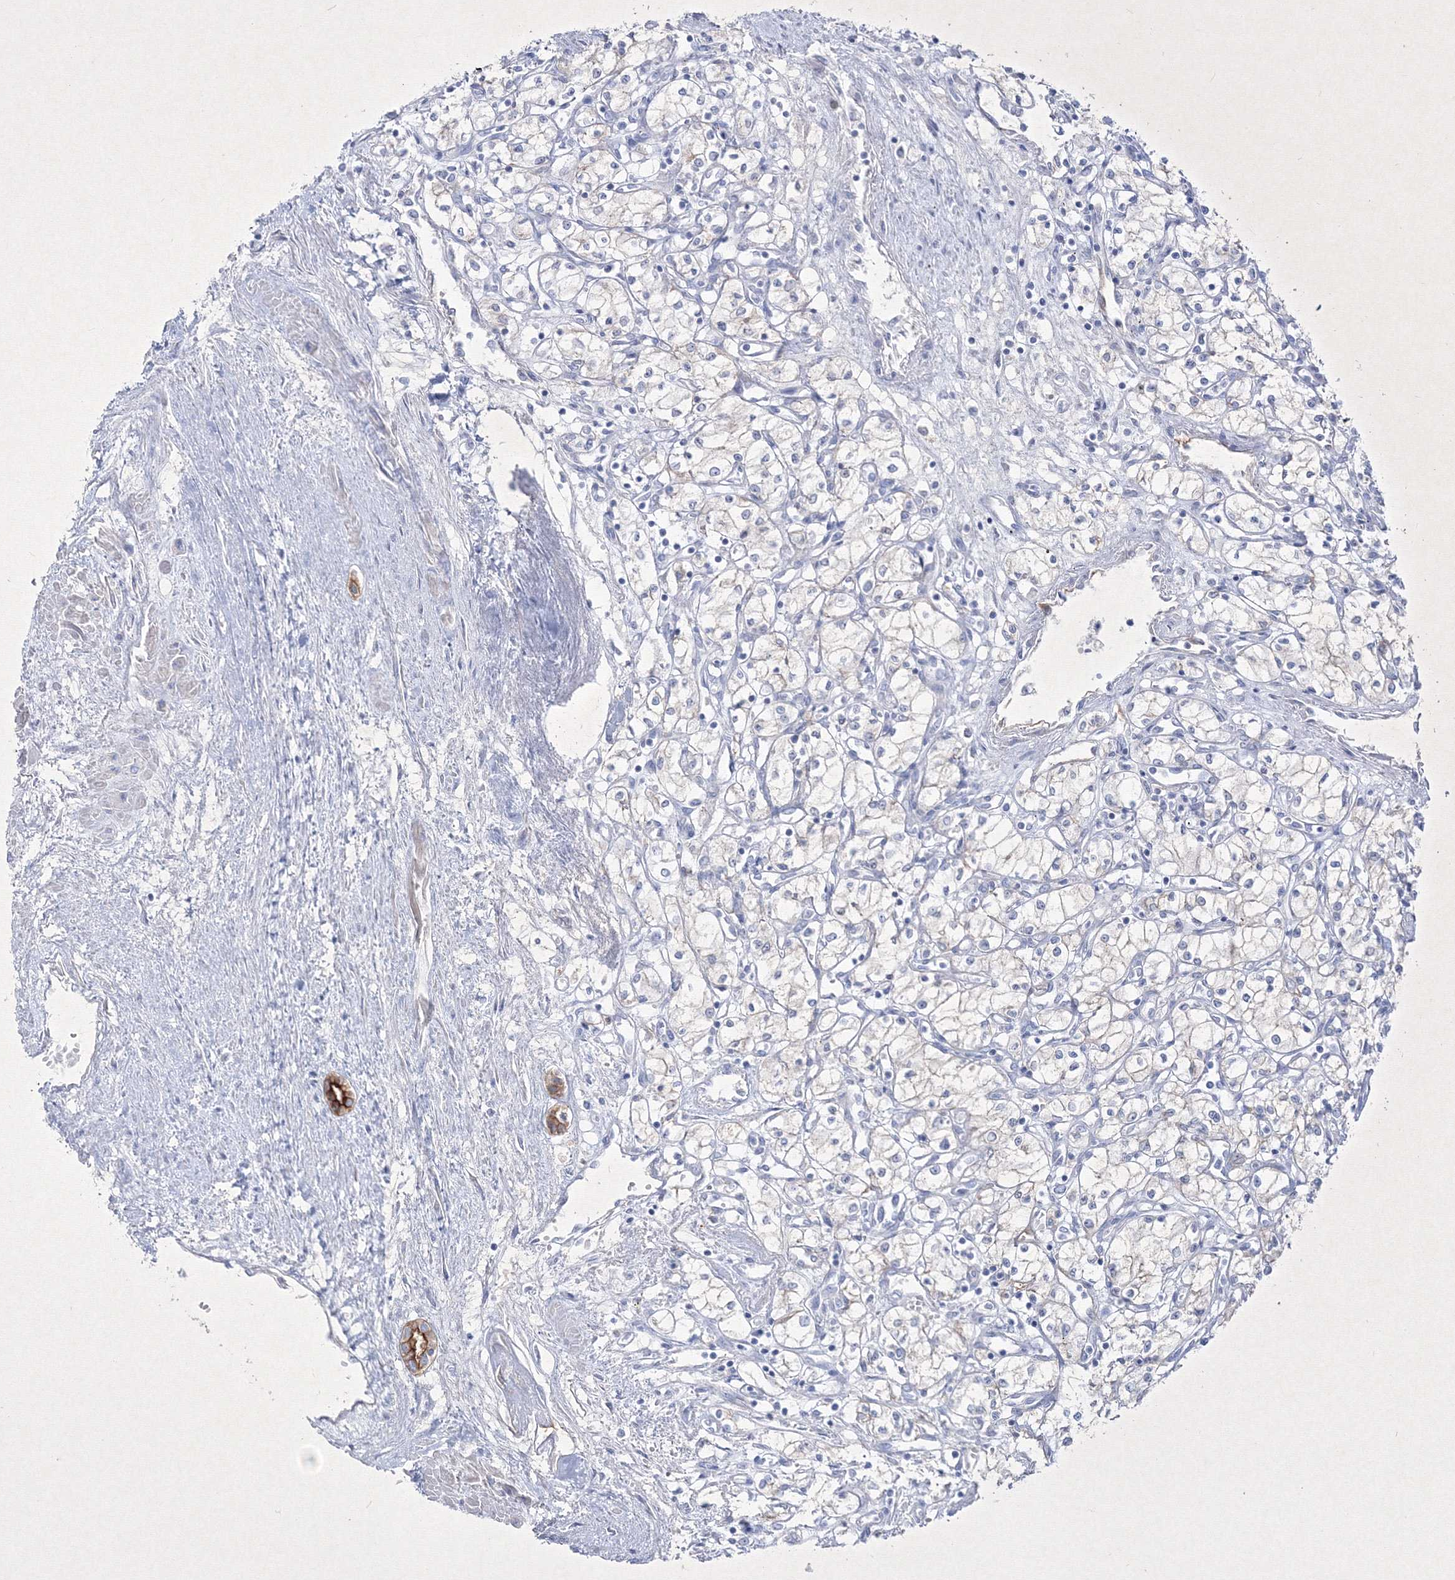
{"staining": {"intensity": "negative", "quantity": "none", "location": "none"}, "tissue": "renal cancer", "cell_type": "Tumor cells", "image_type": "cancer", "snomed": [{"axis": "morphology", "description": "Adenocarcinoma, NOS"}, {"axis": "topography", "description": "Kidney"}], "caption": "This is an IHC micrograph of human adenocarcinoma (renal). There is no expression in tumor cells.", "gene": "TMEM139", "patient": {"sex": "male", "age": 59}}